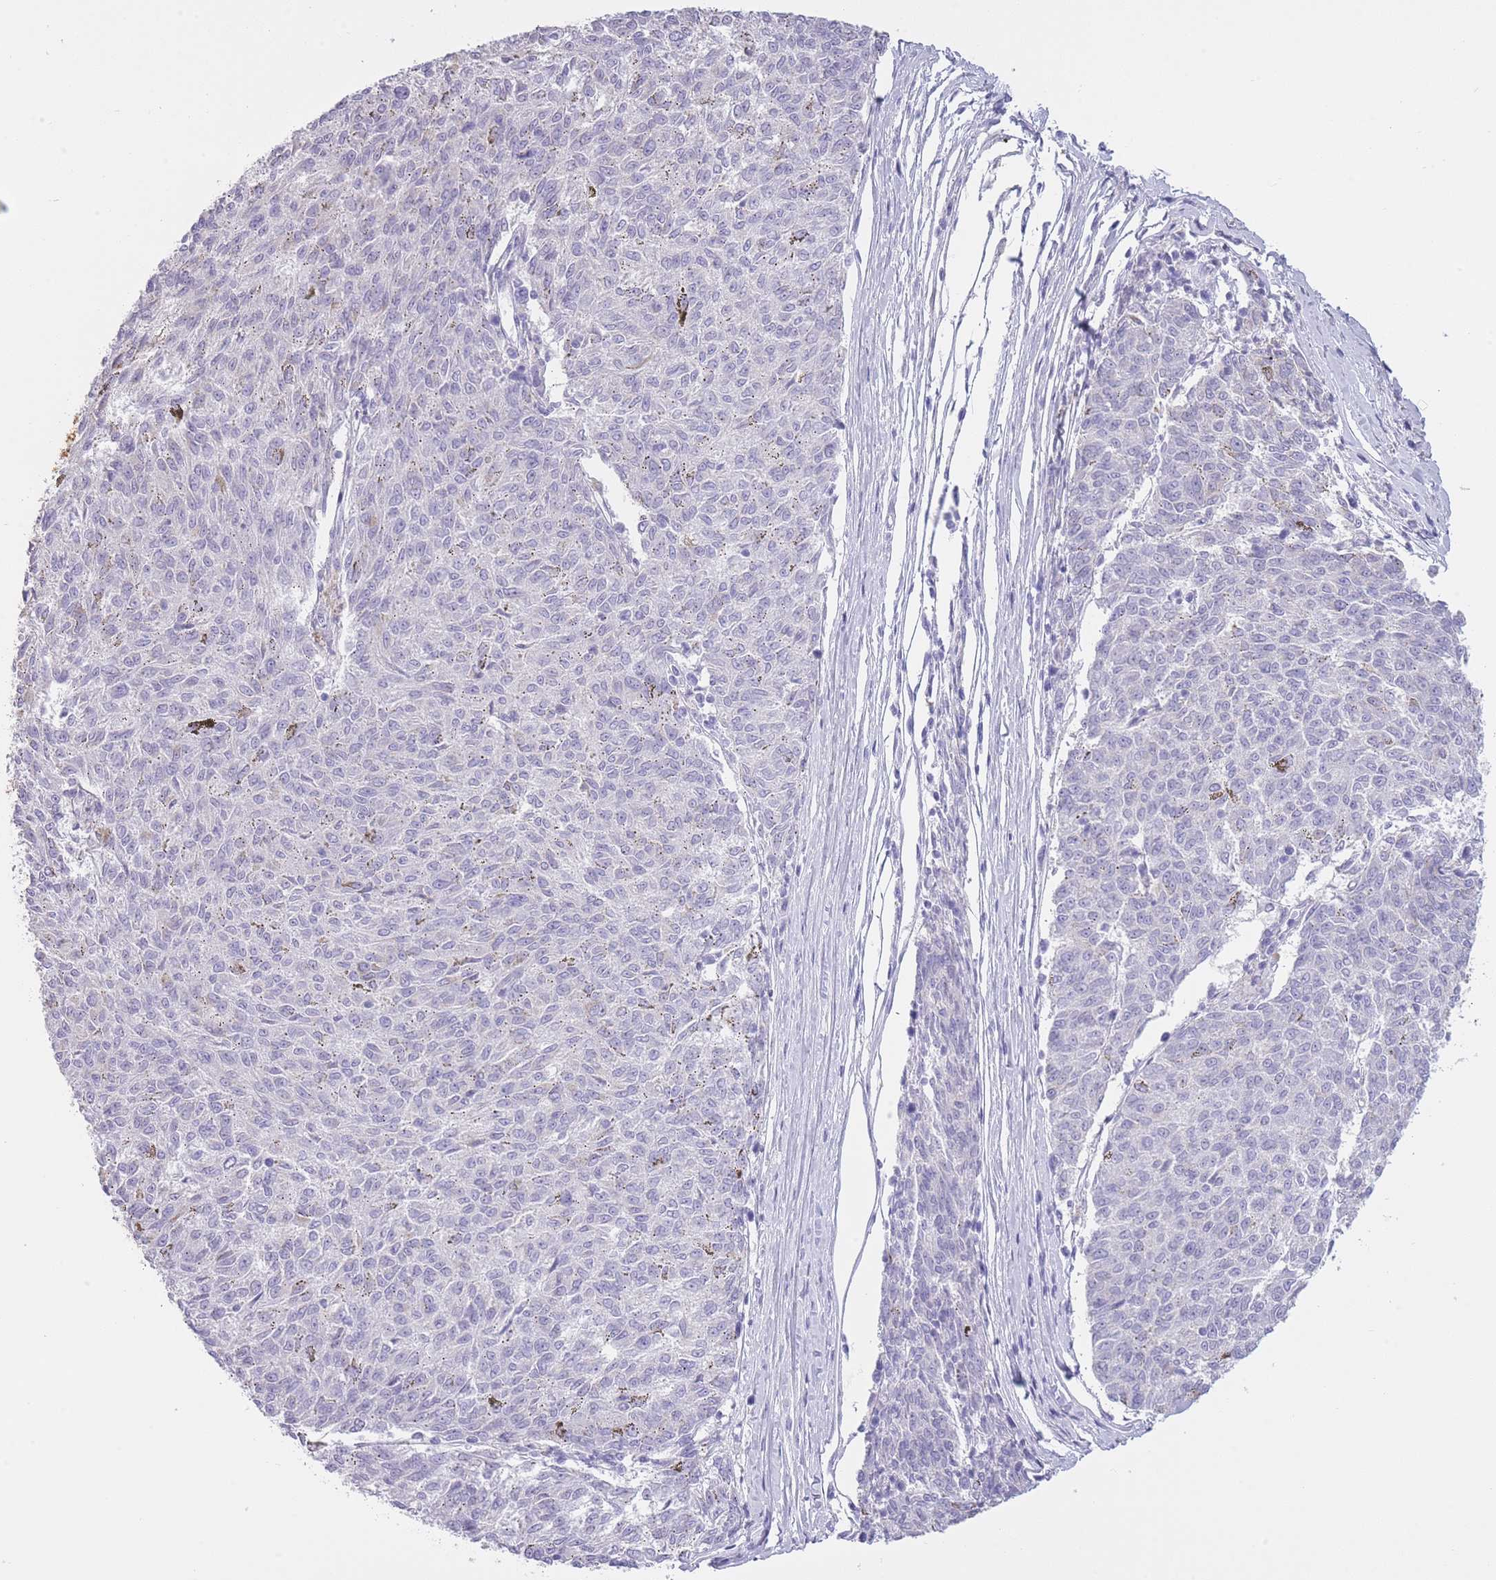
{"staining": {"intensity": "negative", "quantity": "none", "location": "none"}, "tissue": "melanoma", "cell_type": "Tumor cells", "image_type": "cancer", "snomed": [{"axis": "morphology", "description": "Malignant melanoma, NOS"}, {"axis": "topography", "description": "Skin"}], "caption": "Tumor cells are negative for protein expression in human melanoma.", "gene": "AP3S2", "patient": {"sex": "female", "age": 72}}